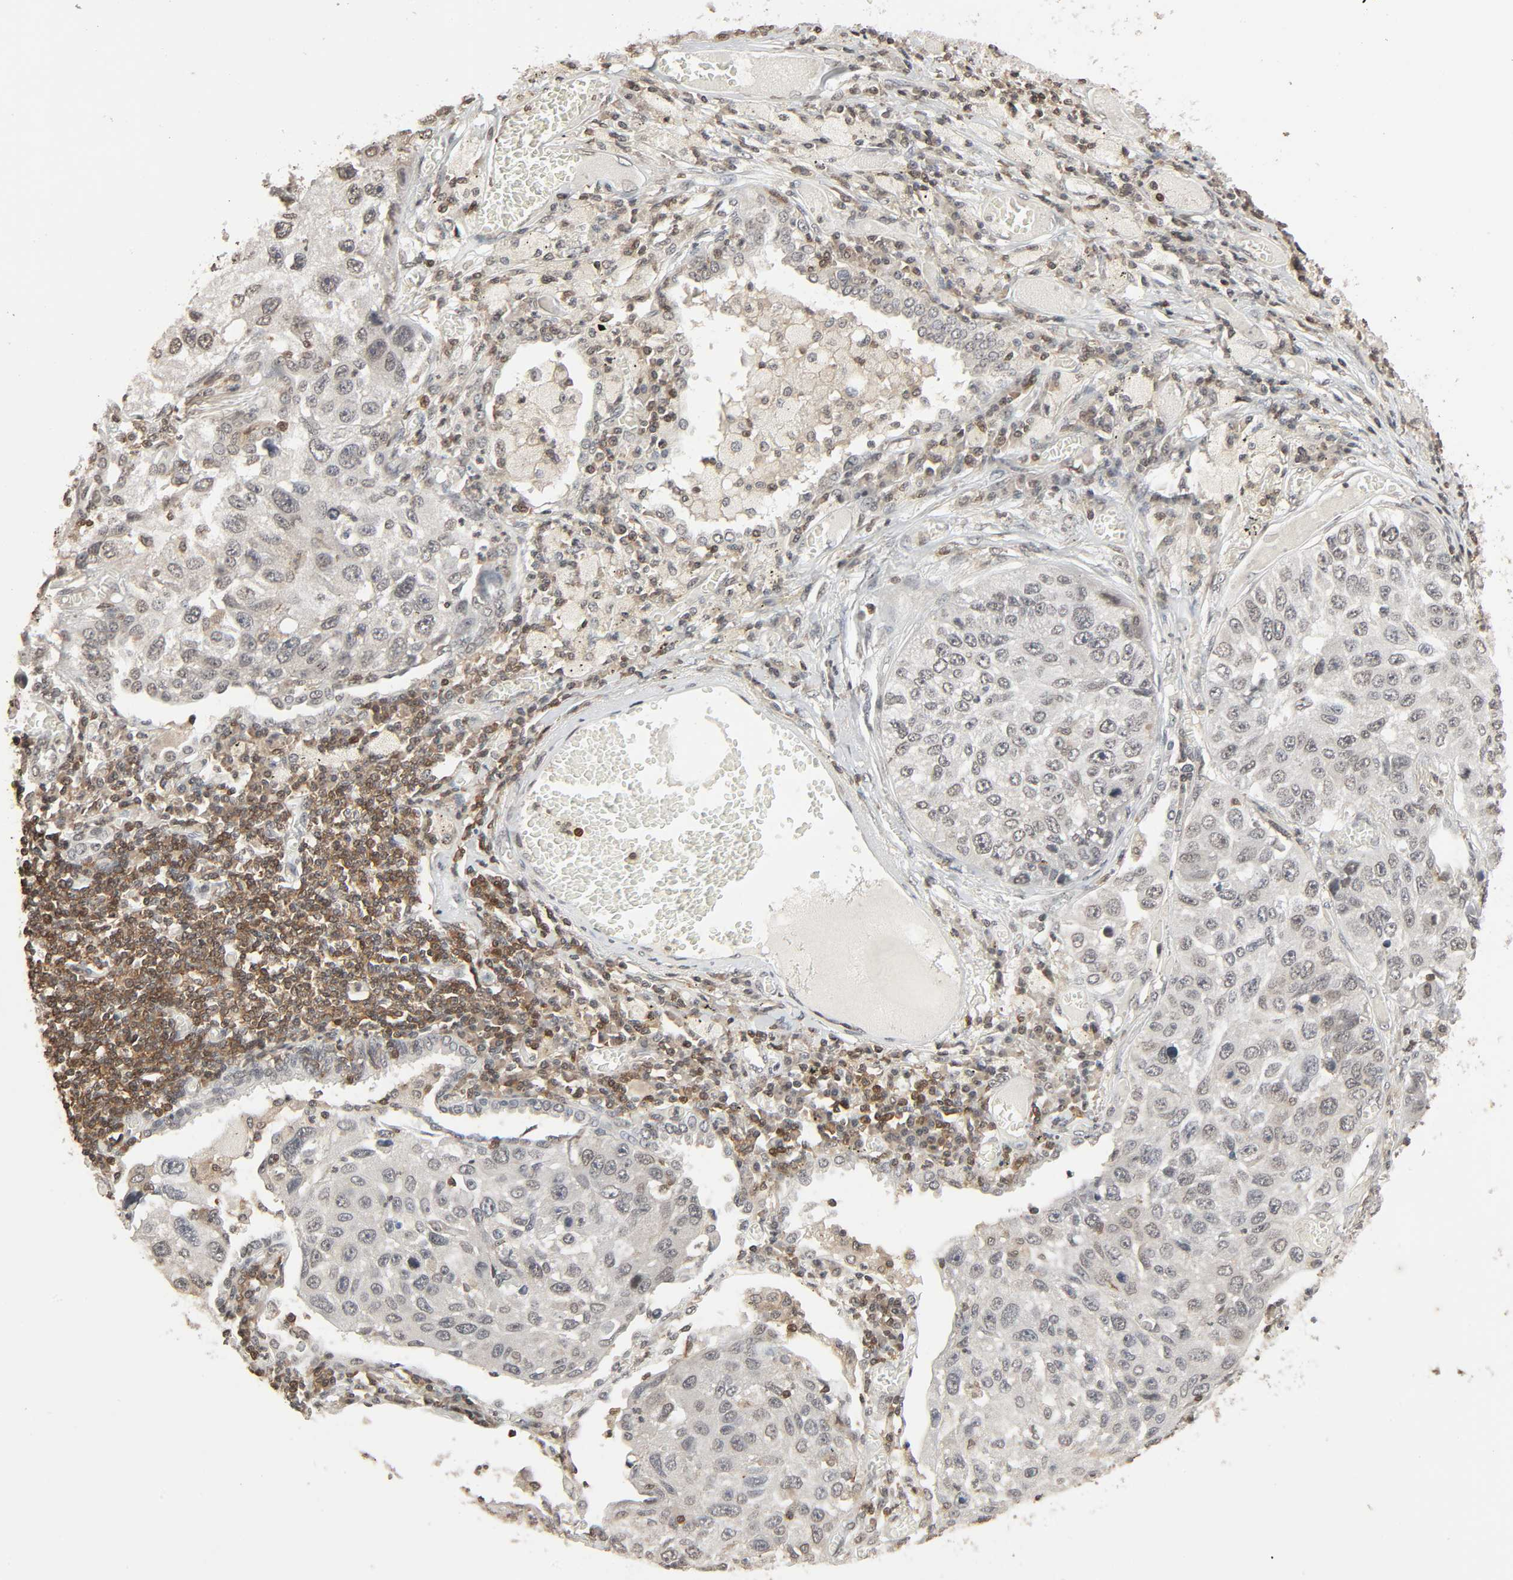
{"staining": {"intensity": "negative", "quantity": "none", "location": "none"}, "tissue": "lung cancer", "cell_type": "Tumor cells", "image_type": "cancer", "snomed": [{"axis": "morphology", "description": "Squamous cell carcinoma, NOS"}, {"axis": "topography", "description": "Lung"}], "caption": "Tumor cells show no significant protein positivity in lung cancer (squamous cell carcinoma). (Stains: DAB (3,3'-diaminobenzidine) immunohistochemistry with hematoxylin counter stain, Microscopy: brightfield microscopy at high magnification).", "gene": "STK4", "patient": {"sex": "male", "age": 71}}